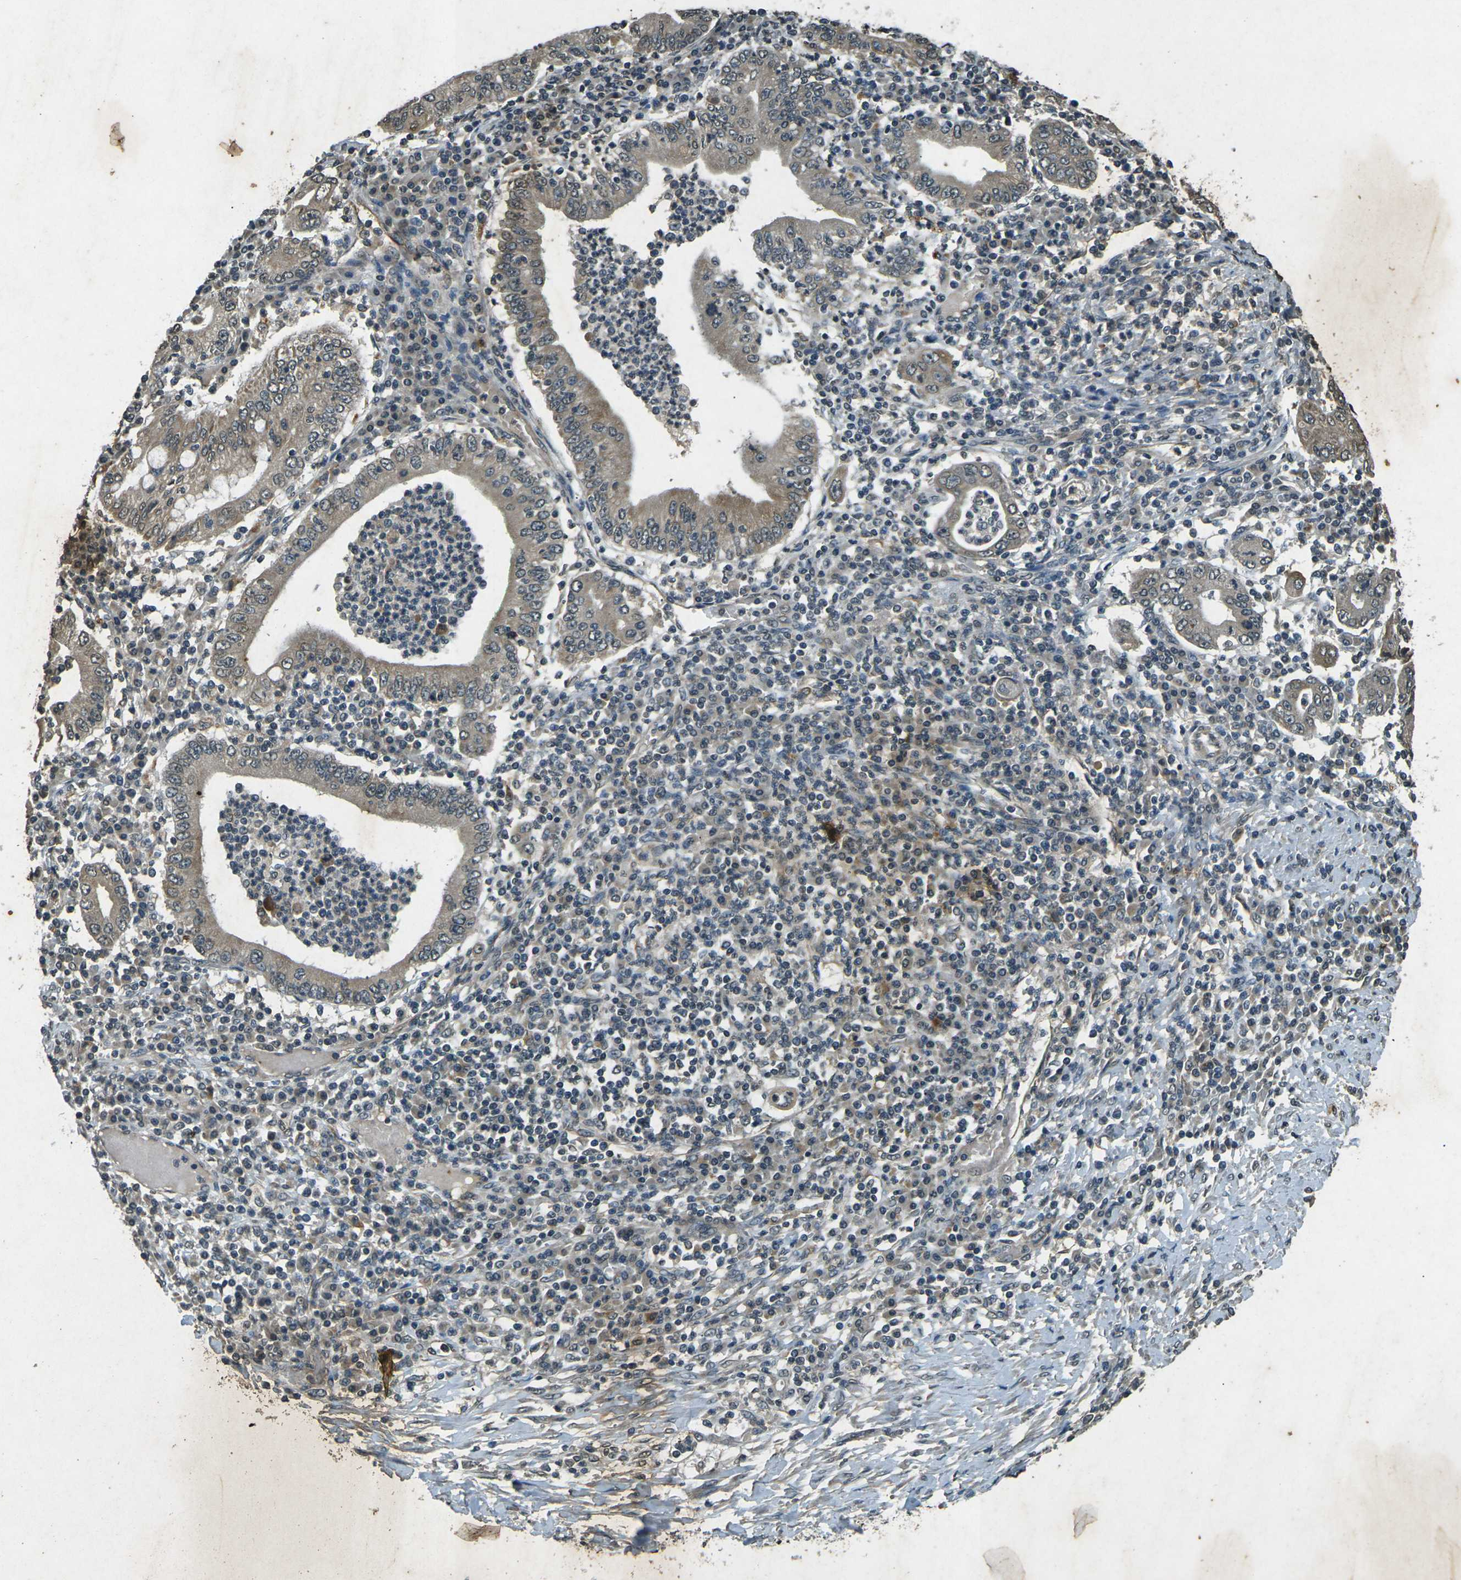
{"staining": {"intensity": "moderate", "quantity": ">75%", "location": "cytoplasmic/membranous"}, "tissue": "stomach cancer", "cell_type": "Tumor cells", "image_type": "cancer", "snomed": [{"axis": "morphology", "description": "Normal tissue, NOS"}, {"axis": "morphology", "description": "Adenocarcinoma, NOS"}, {"axis": "topography", "description": "Esophagus"}, {"axis": "topography", "description": "Stomach, upper"}, {"axis": "topography", "description": "Peripheral nerve tissue"}], "caption": "This micrograph demonstrates immunohistochemistry staining of human stomach cancer (adenocarcinoma), with medium moderate cytoplasmic/membranous positivity in approximately >75% of tumor cells.", "gene": "PDE2A", "patient": {"sex": "male", "age": 62}}